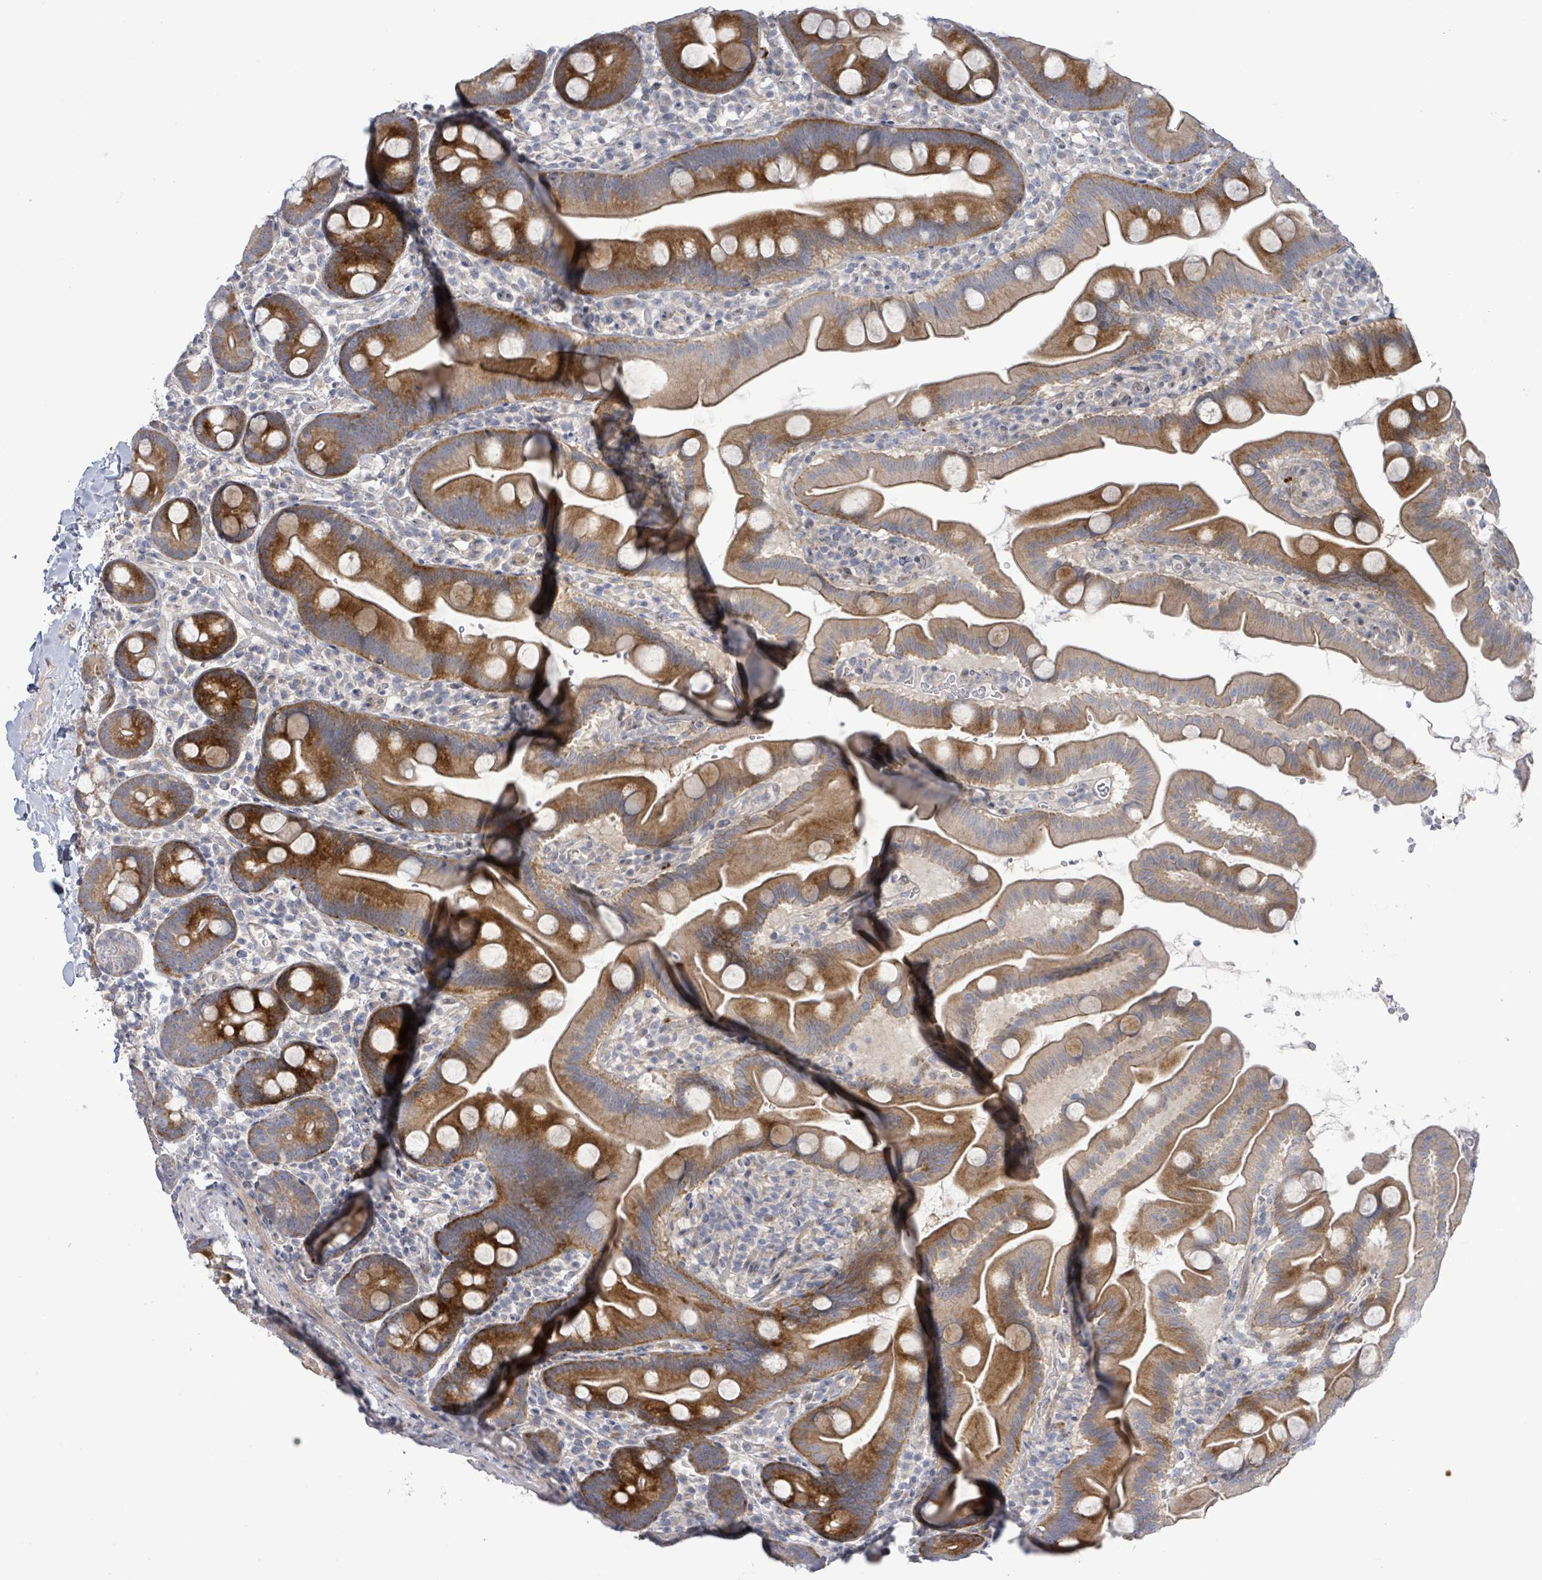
{"staining": {"intensity": "strong", "quantity": "25%-75%", "location": "cytoplasmic/membranous"}, "tissue": "small intestine", "cell_type": "Glandular cells", "image_type": "normal", "snomed": [{"axis": "morphology", "description": "Normal tissue, NOS"}, {"axis": "topography", "description": "Small intestine"}], "caption": "Brown immunohistochemical staining in unremarkable human small intestine reveals strong cytoplasmic/membranous positivity in approximately 25%-75% of glandular cells.", "gene": "LILRA4", "patient": {"sex": "female", "age": 68}}